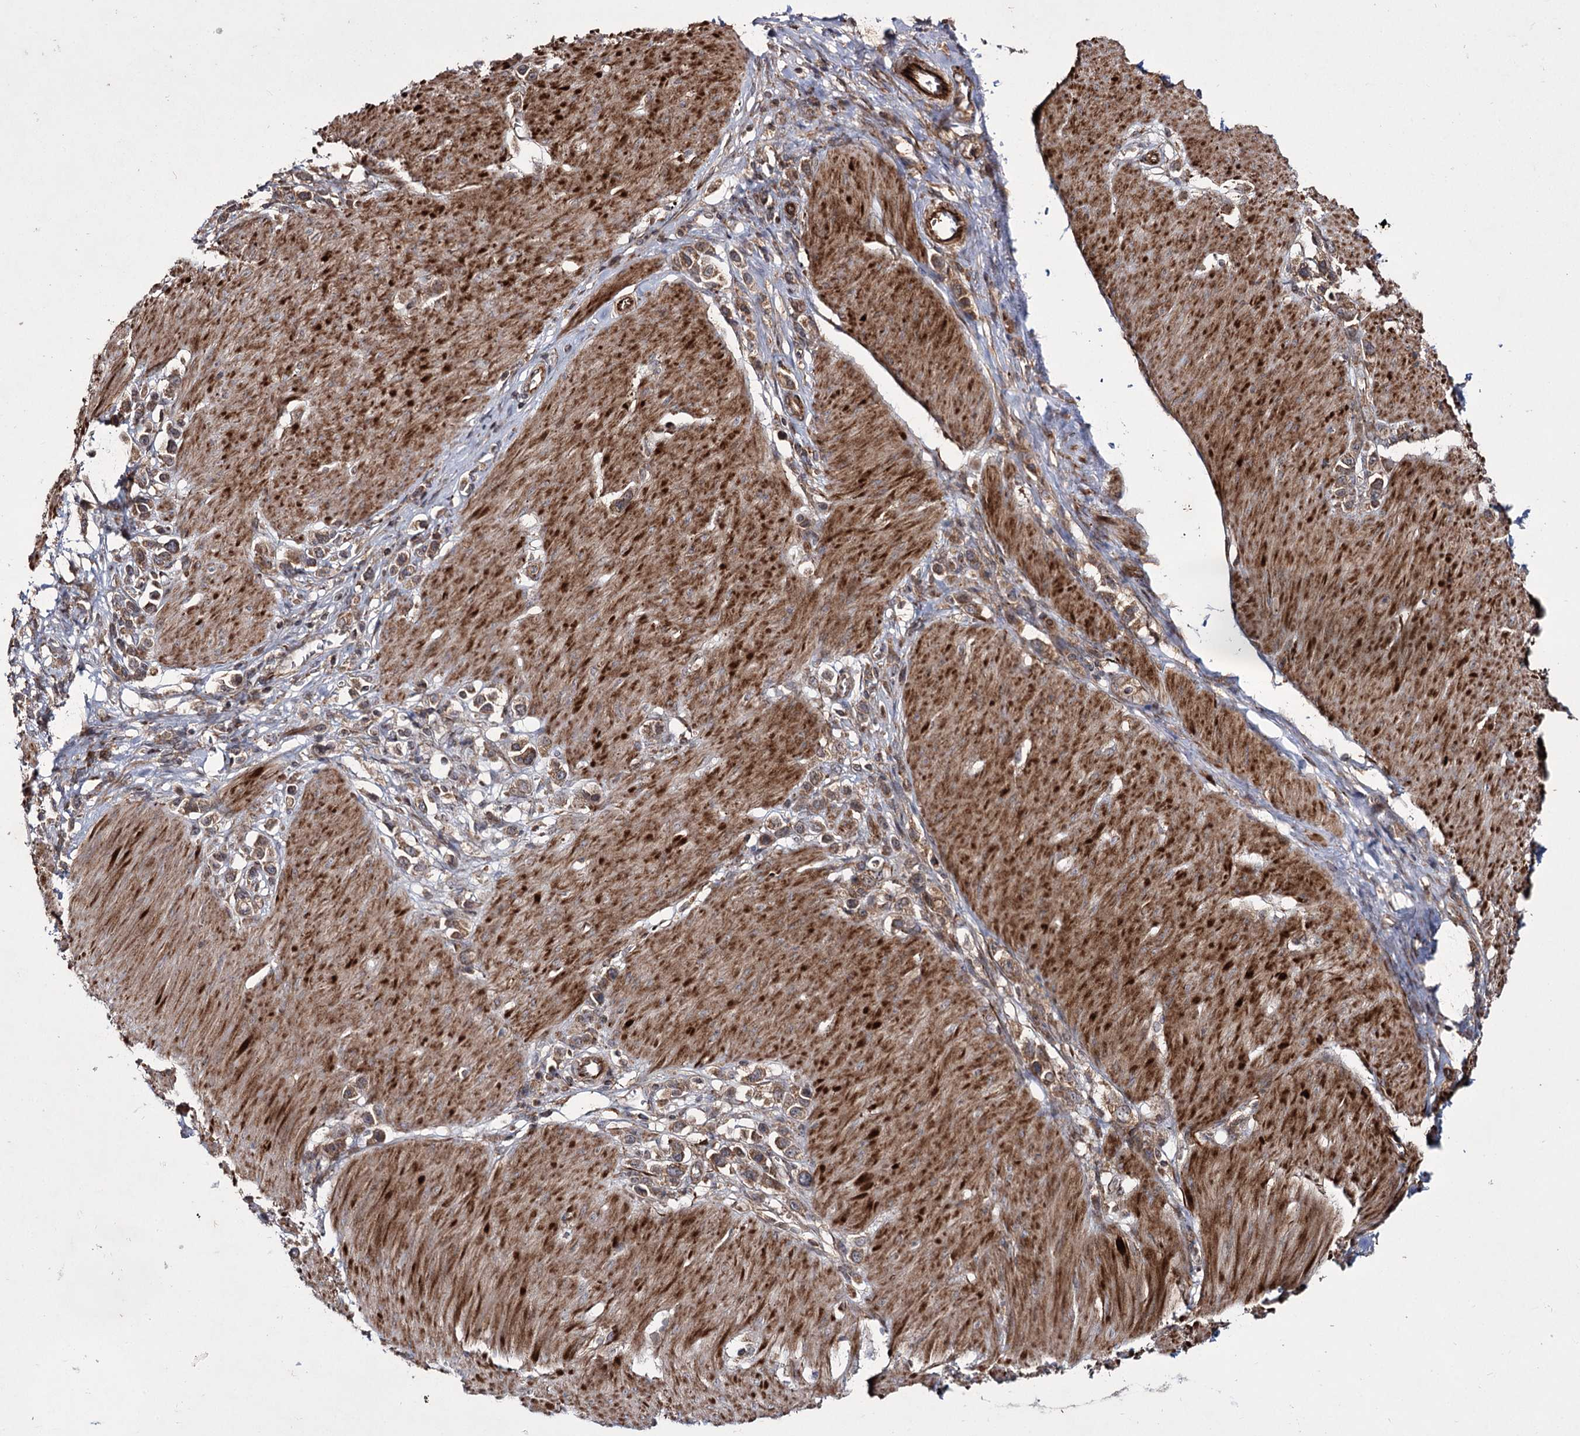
{"staining": {"intensity": "moderate", "quantity": ">75%", "location": "cytoplasmic/membranous"}, "tissue": "stomach cancer", "cell_type": "Tumor cells", "image_type": "cancer", "snomed": [{"axis": "morphology", "description": "Normal tissue, NOS"}, {"axis": "morphology", "description": "Adenocarcinoma, NOS"}, {"axis": "topography", "description": "Stomach, upper"}, {"axis": "topography", "description": "Stomach"}], "caption": "The image exhibits a brown stain indicating the presence of a protein in the cytoplasmic/membranous of tumor cells in stomach cancer.", "gene": "HECTD2", "patient": {"sex": "female", "age": 65}}